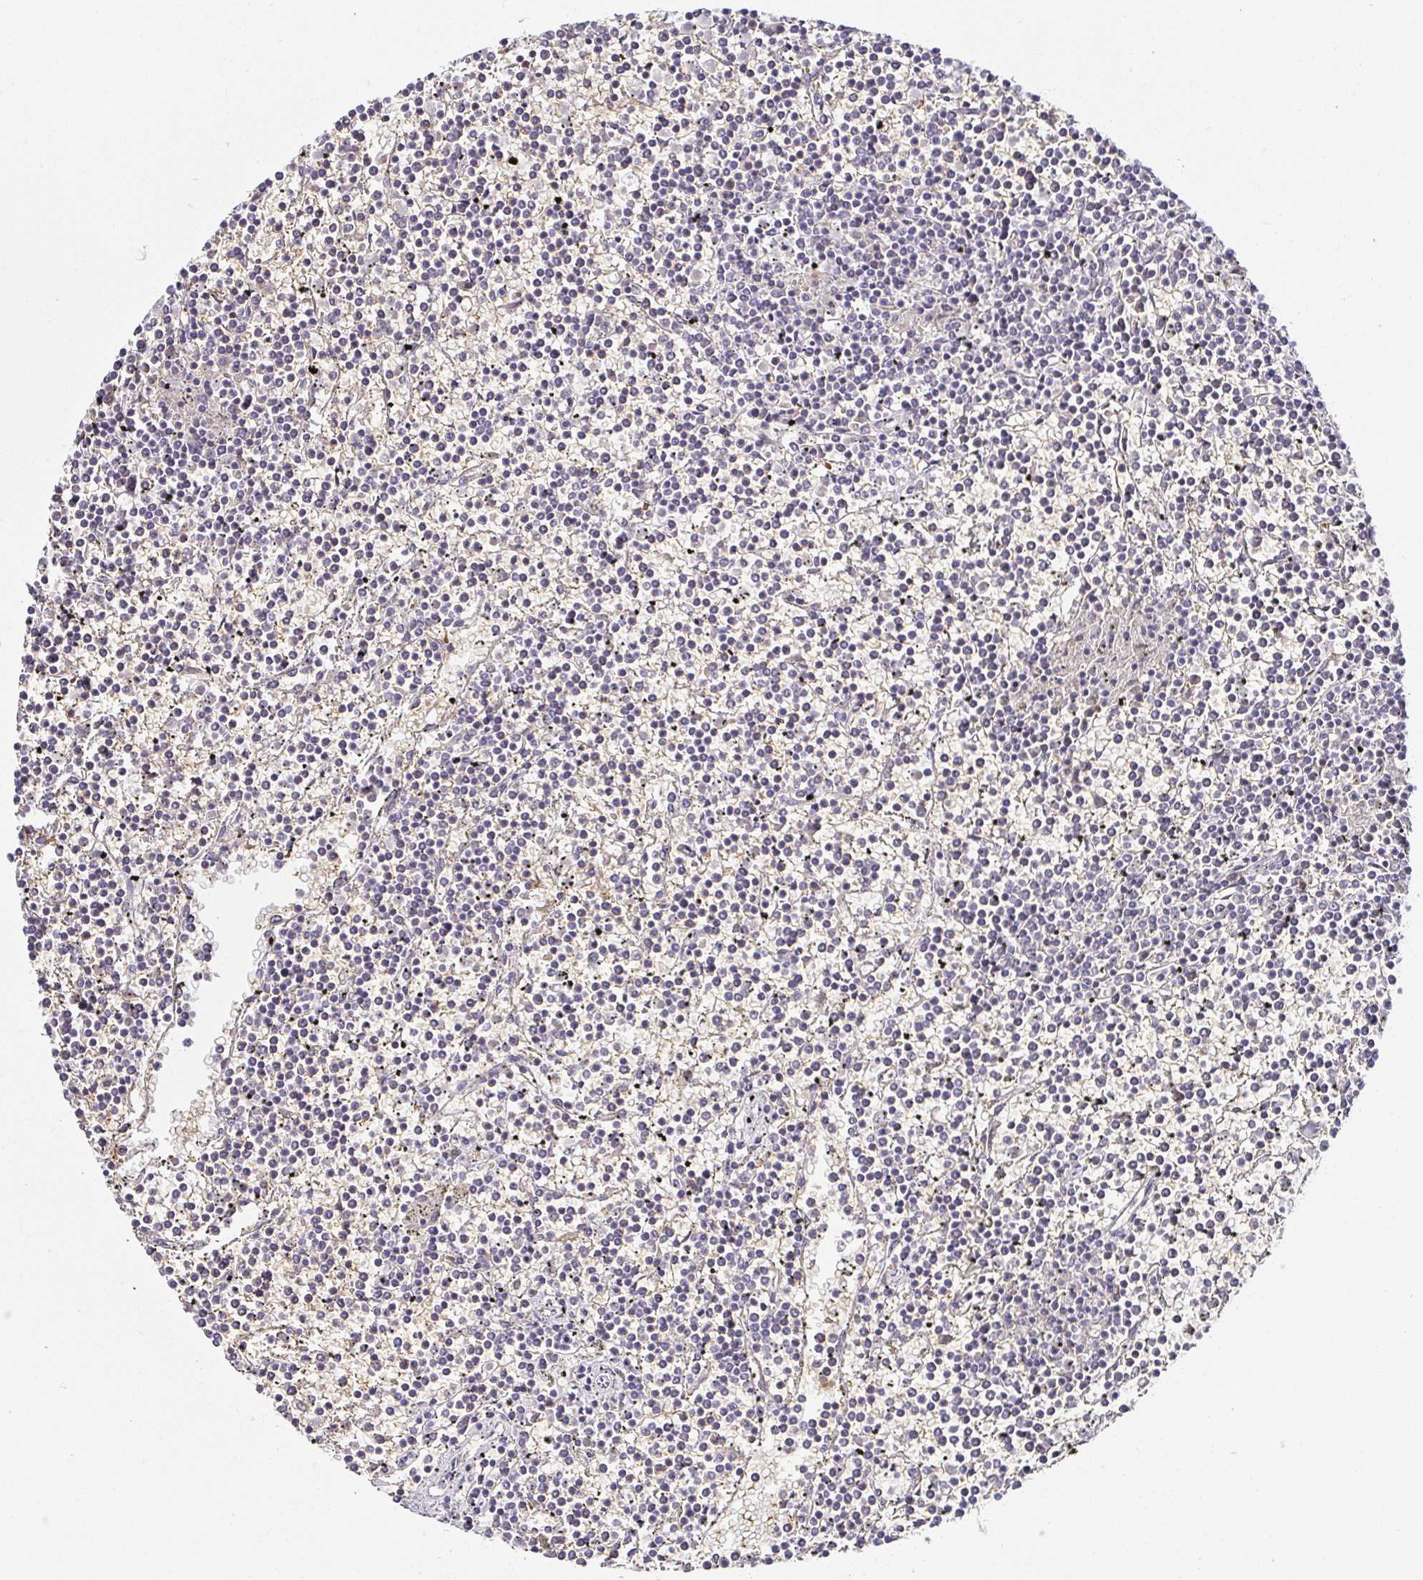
{"staining": {"intensity": "negative", "quantity": "none", "location": "none"}, "tissue": "lymphoma", "cell_type": "Tumor cells", "image_type": "cancer", "snomed": [{"axis": "morphology", "description": "Malignant lymphoma, non-Hodgkin's type, Low grade"}, {"axis": "topography", "description": "Spleen"}], "caption": "Lymphoma was stained to show a protein in brown. There is no significant positivity in tumor cells.", "gene": "FAM162B", "patient": {"sex": "female", "age": 19}}